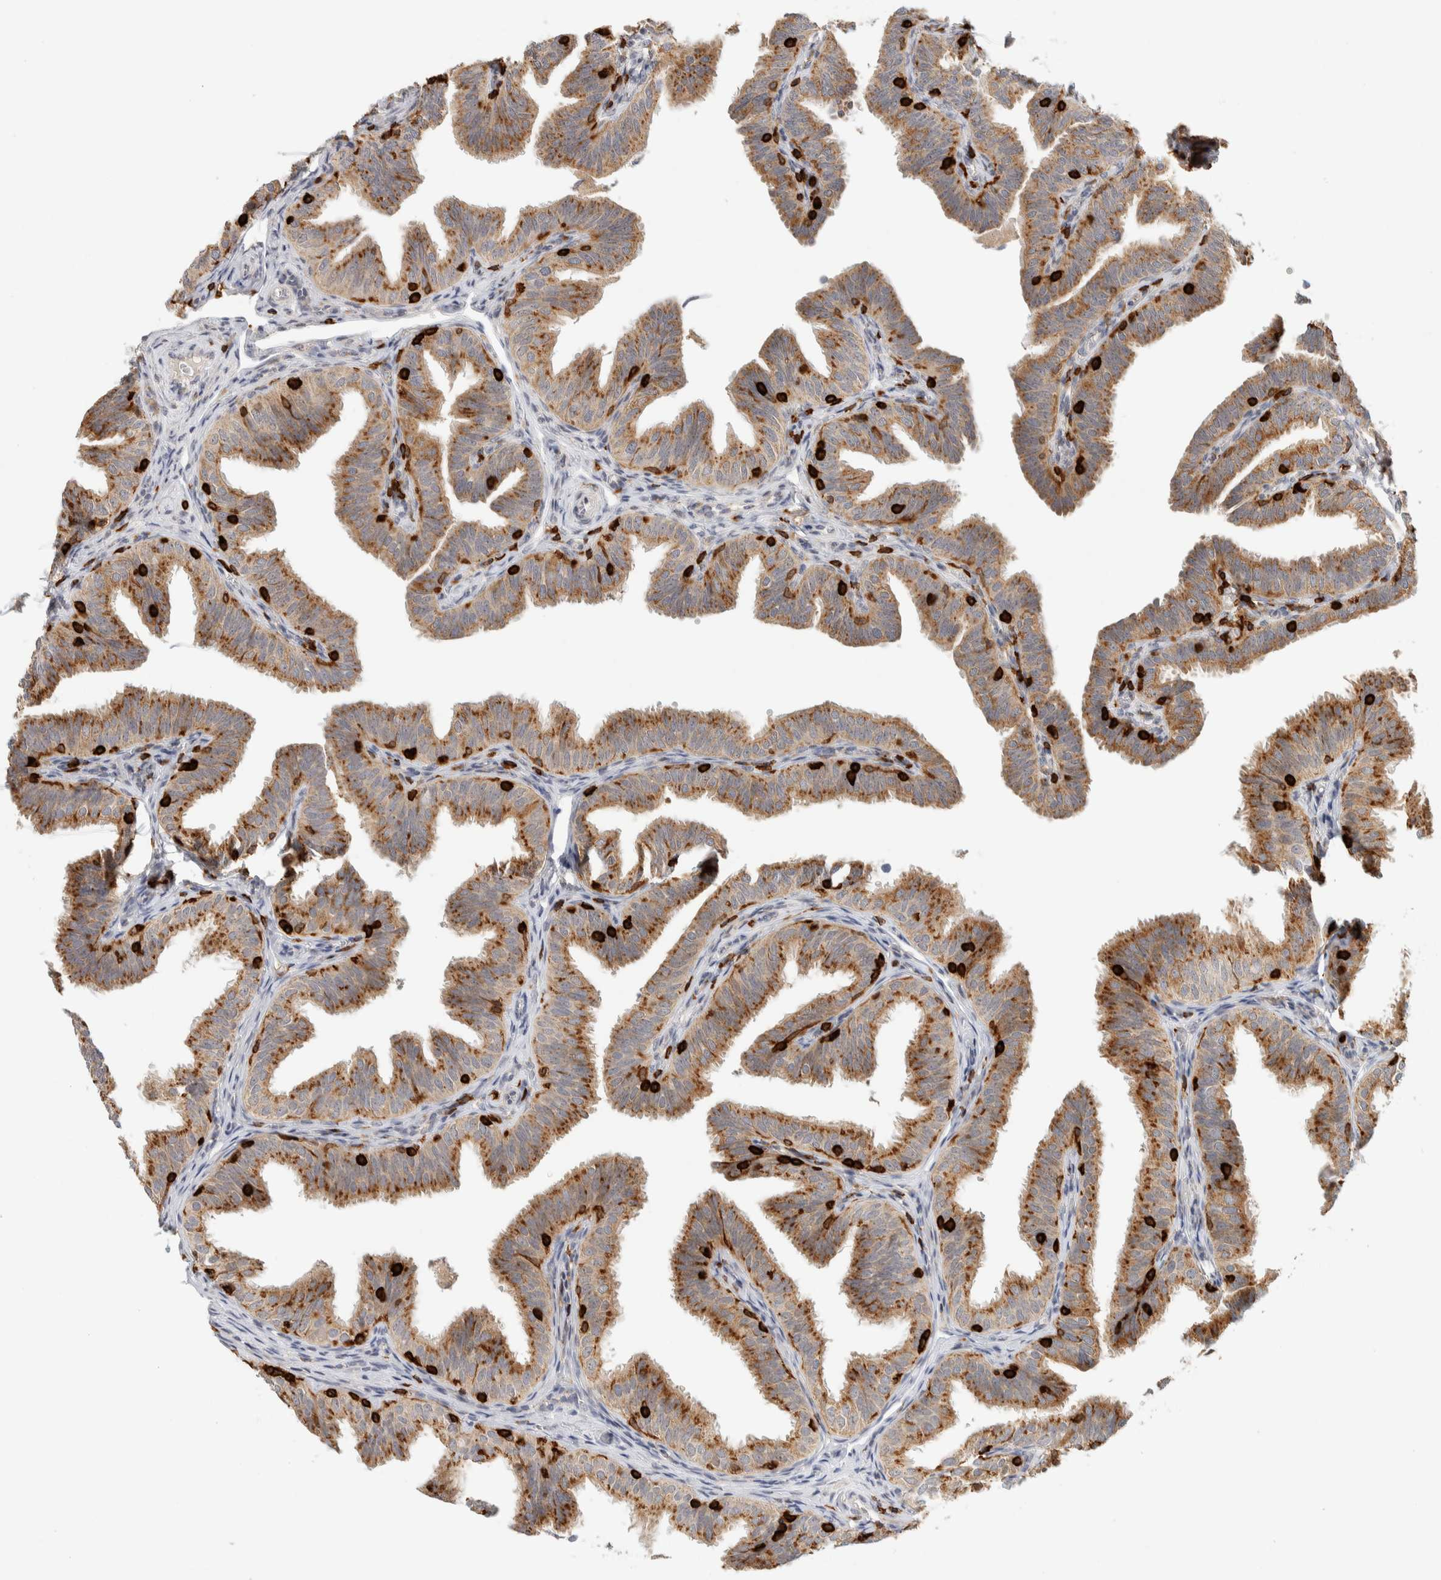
{"staining": {"intensity": "strong", "quantity": ">75%", "location": "cytoplasmic/membranous"}, "tissue": "fallopian tube", "cell_type": "Glandular cells", "image_type": "normal", "snomed": [{"axis": "morphology", "description": "Normal tissue, NOS"}, {"axis": "topography", "description": "Fallopian tube"}], "caption": "Immunohistochemistry (DAB) staining of unremarkable fallopian tube exhibits strong cytoplasmic/membranous protein expression in about >75% of glandular cells. The protein is stained brown, and the nuclei are stained in blue (DAB (3,3'-diaminobenzidine) IHC with brightfield microscopy, high magnification).", "gene": "RUNDC1", "patient": {"sex": "female", "age": 35}}